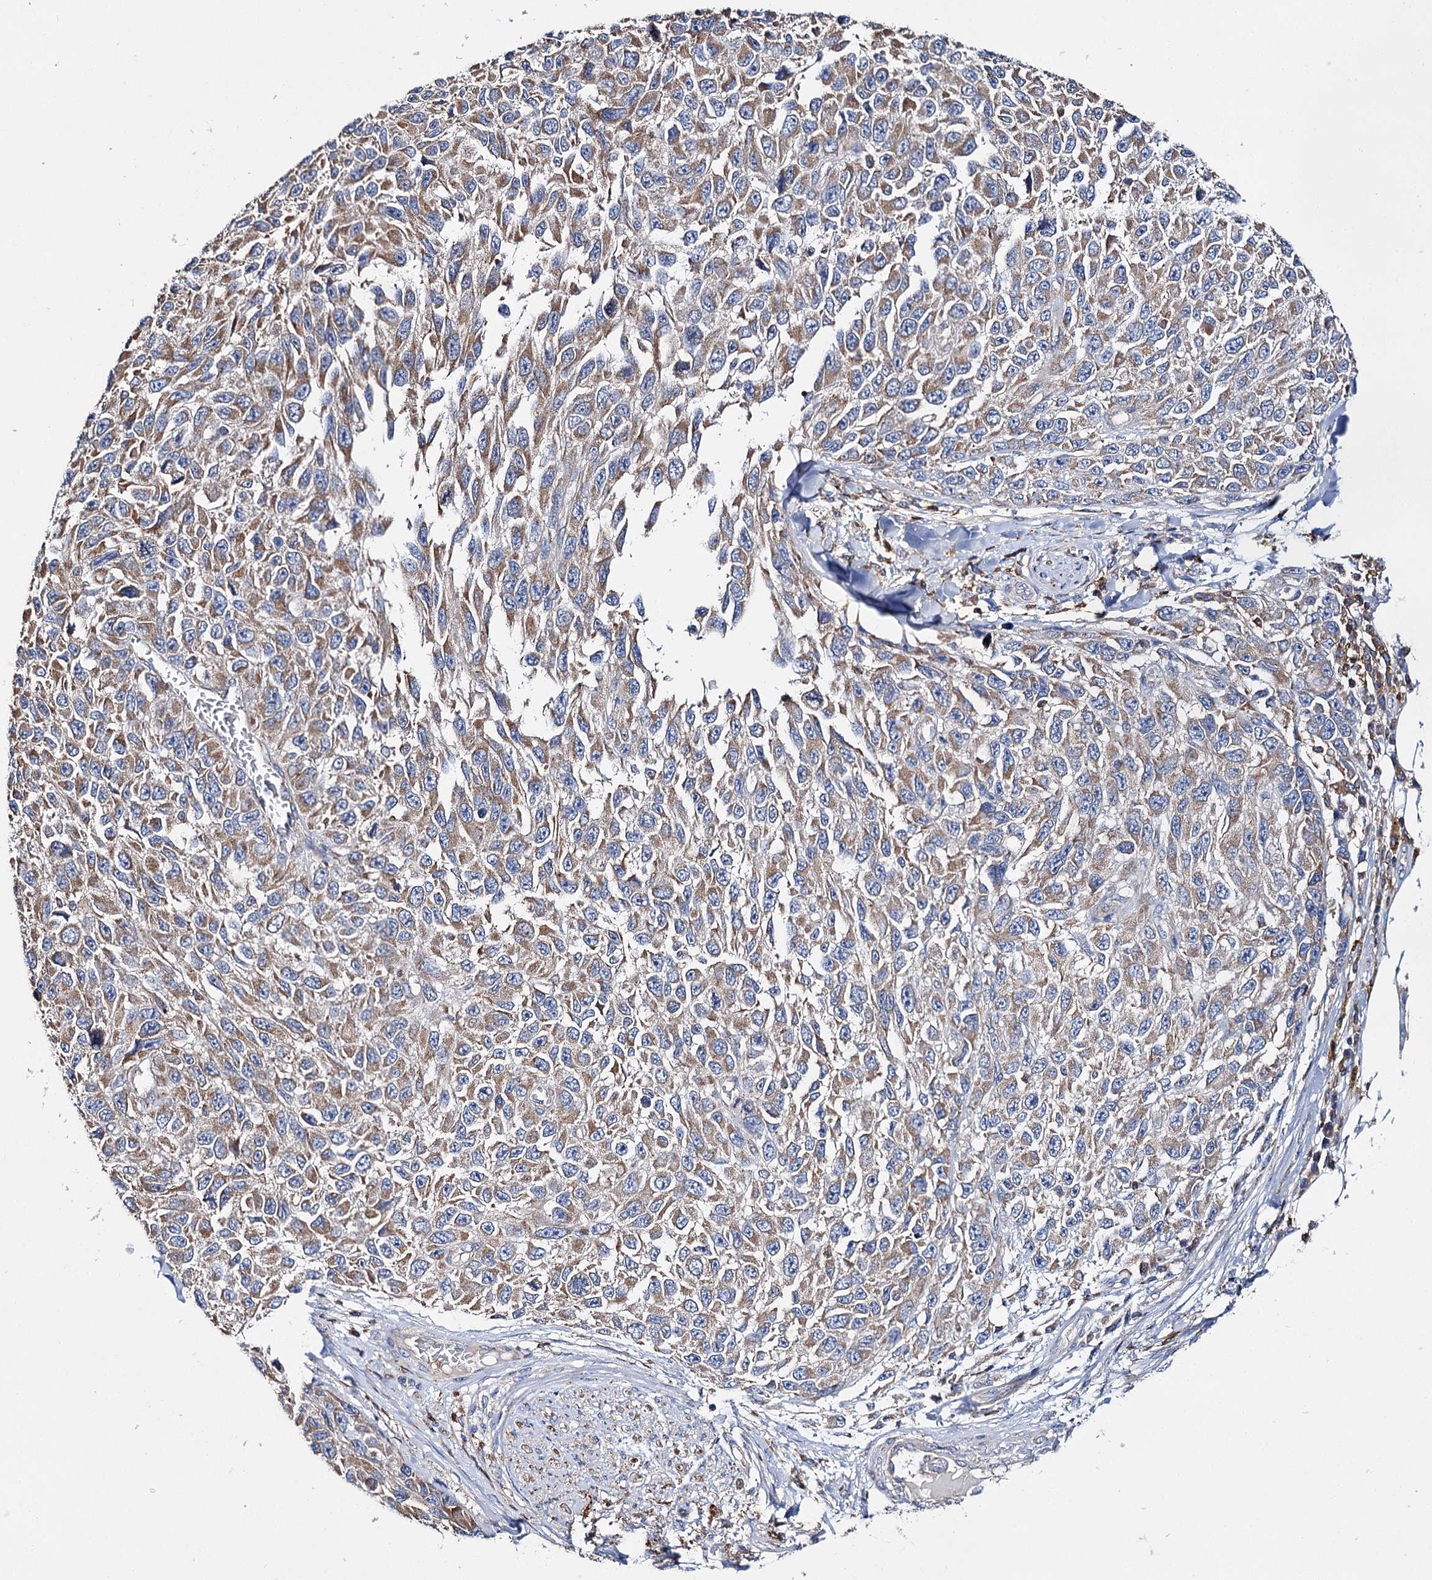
{"staining": {"intensity": "moderate", "quantity": ">75%", "location": "cytoplasmic/membranous"}, "tissue": "melanoma", "cell_type": "Tumor cells", "image_type": "cancer", "snomed": [{"axis": "morphology", "description": "Normal tissue, NOS"}, {"axis": "morphology", "description": "Malignant melanoma, NOS"}, {"axis": "topography", "description": "Skin"}], "caption": "Melanoma was stained to show a protein in brown. There is medium levels of moderate cytoplasmic/membranous expression in approximately >75% of tumor cells. The protein is shown in brown color, while the nuclei are stained blue.", "gene": "UBASH3B", "patient": {"sex": "female", "age": 96}}